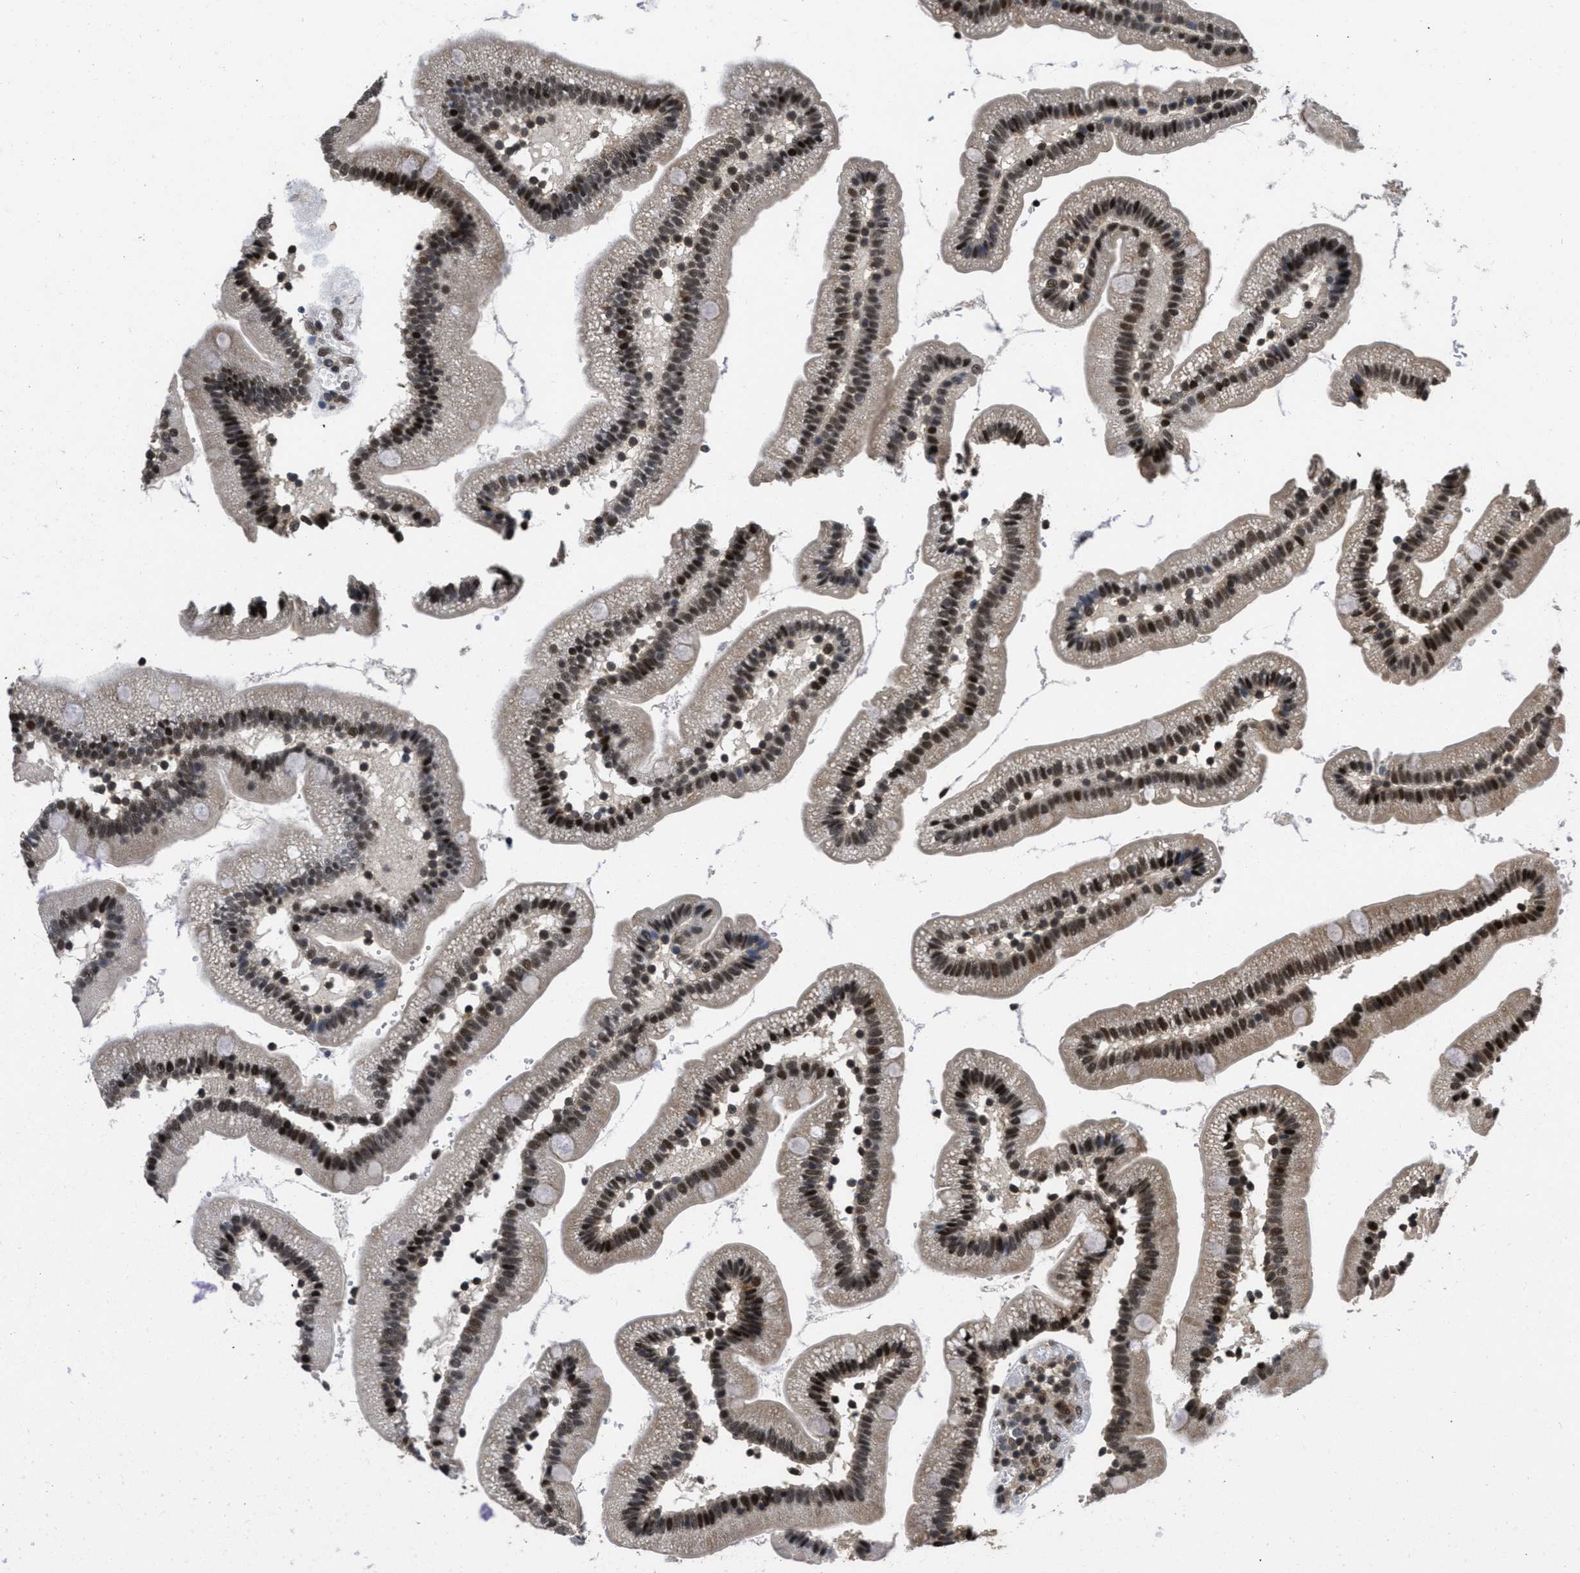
{"staining": {"intensity": "strong", "quantity": ">75%", "location": "cytoplasmic/membranous,nuclear"}, "tissue": "duodenum", "cell_type": "Glandular cells", "image_type": "normal", "snomed": [{"axis": "morphology", "description": "Normal tissue, NOS"}, {"axis": "topography", "description": "Duodenum"}], "caption": "A histopathology image showing strong cytoplasmic/membranous,nuclear positivity in approximately >75% of glandular cells in normal duodenum, as visualized by brown immunohistochemical staining.", "gene": "CUL4B", "patient": {"sex": "male", "age": 66}}